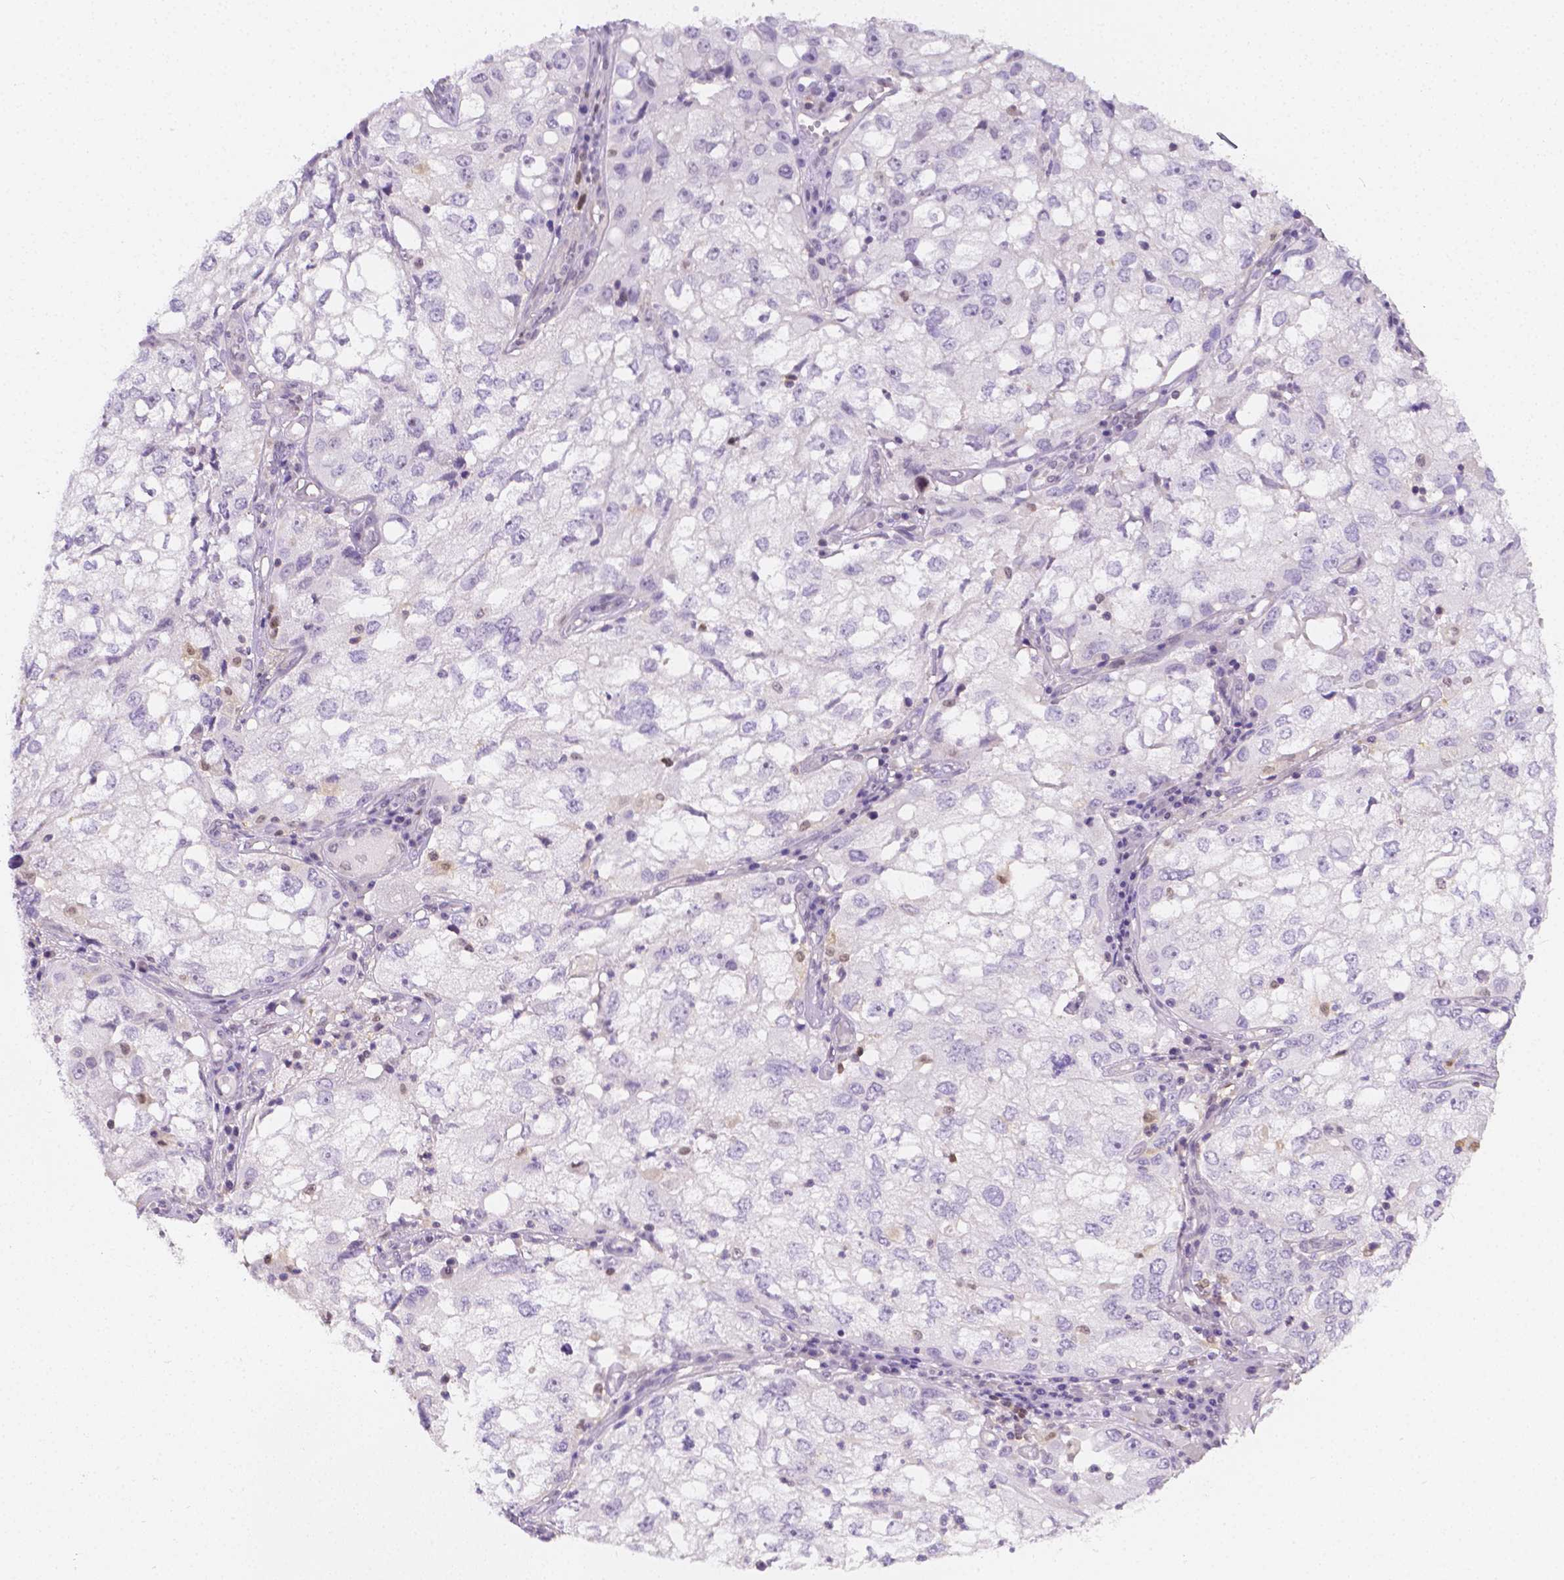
{"staining": {"intensity": "negative", "quantity": "none", "location": "none"}, "tissue": "cervical cancer", "cell_type": "Tumor cells", "image_type": "cancer", "snomed": [{"axis": "morphology", "description": "Squamous cell carcinoma, NOS"}, {"axis": "topography", "description": "Cervix"}], "caption": "The histopathology image shows no significant expression in tumor cells of cervical cancer. The staining is performed using DAB brown chromogen with nuclei counter-stained in using hematoxylin.", "gene": "SGTB", "patient": {"sex": "female", "age": 36}}